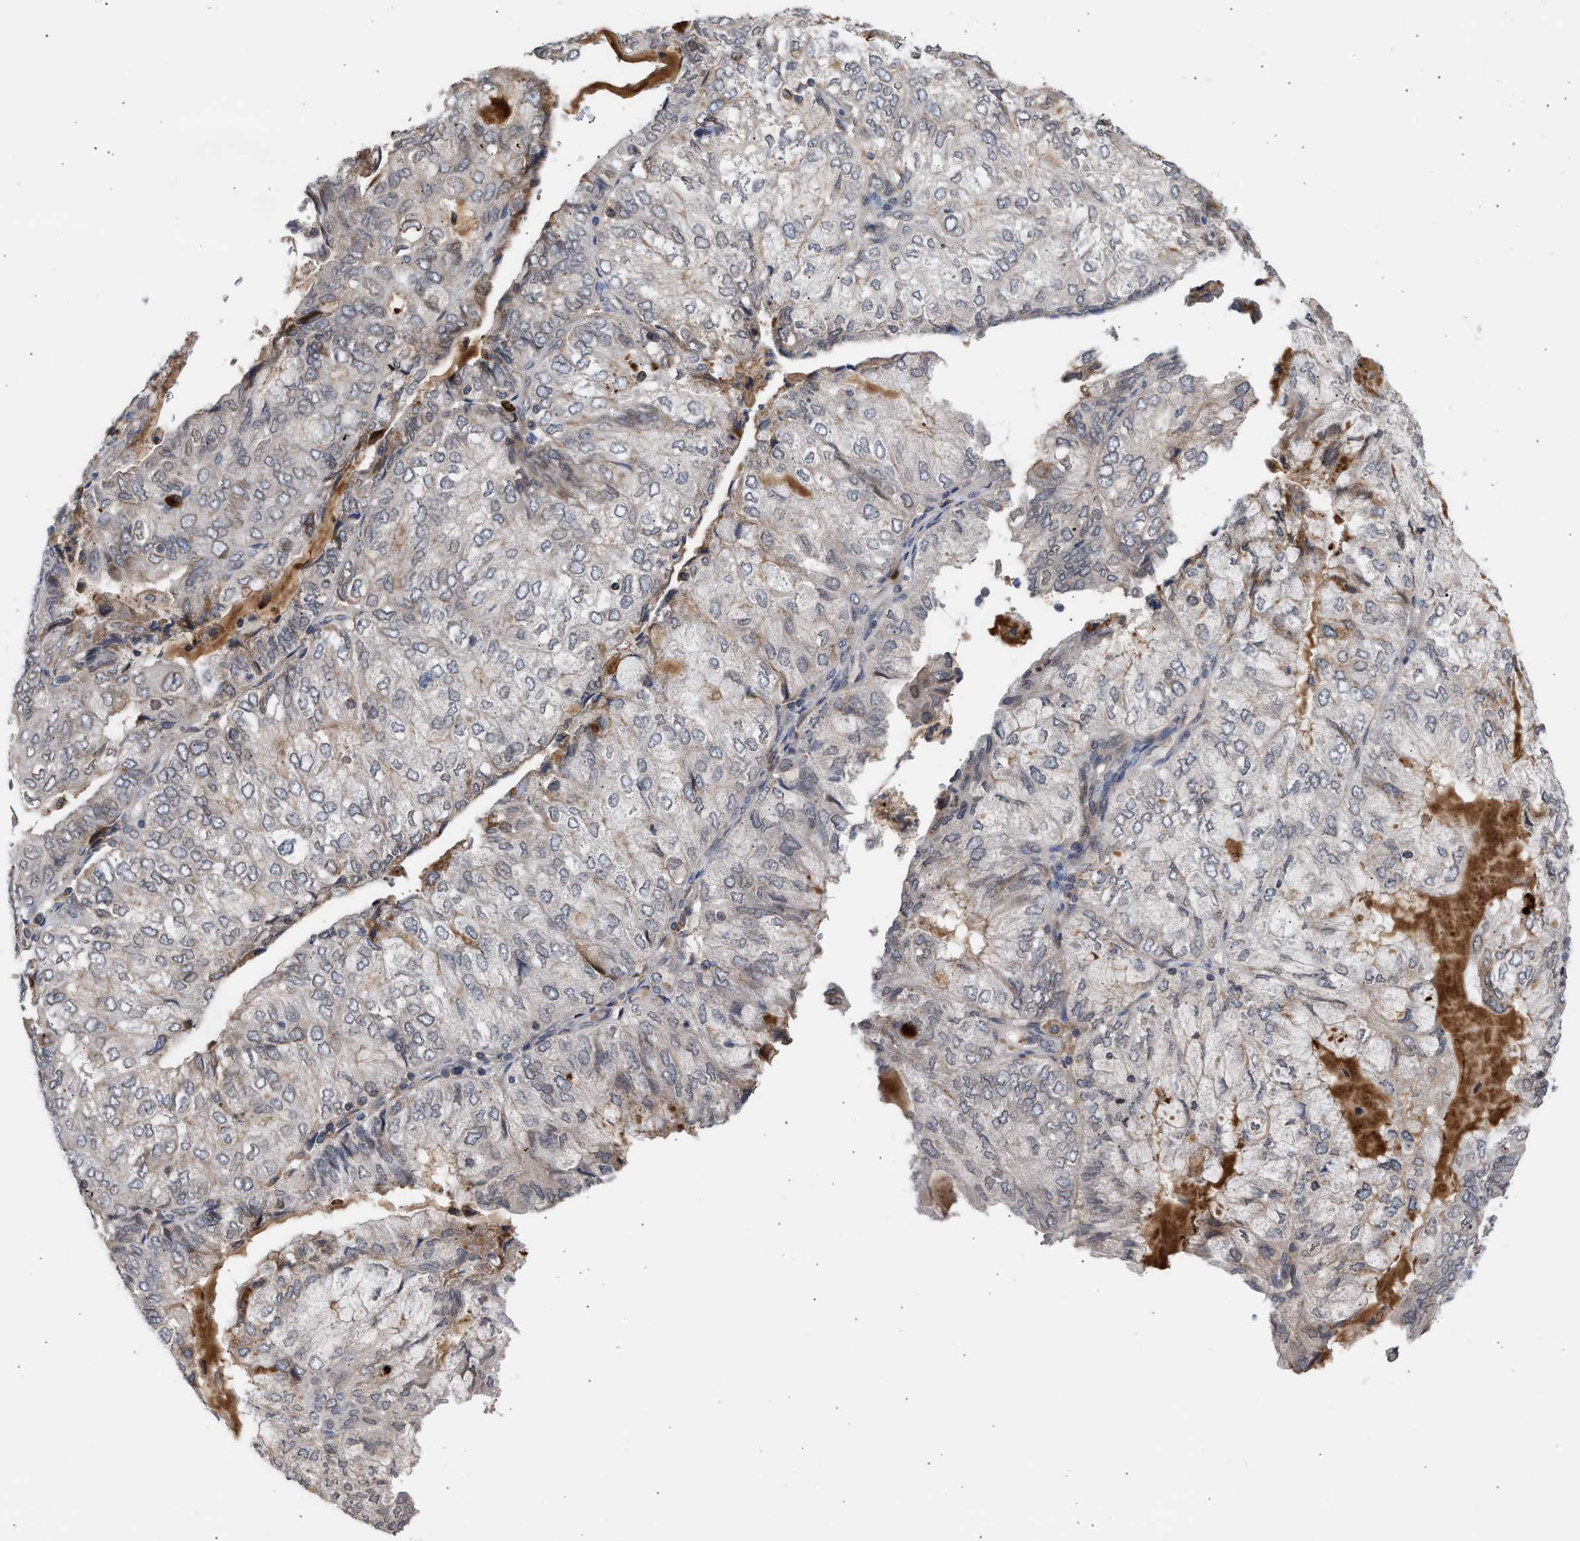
{"staining": {"intensity": "negative", "quantity": "none", "location": "none"}, "tissue": "endometrial cancer", "cell_type": "Tumor cells", "image_type": "cancer", "snomed": [{"axis": "morphology", "description": "Adenocarcinoma, NOS"}, {"axis": "topography", "description": "Endometrium"}], "caption": "Tumor cells show no significant protein staining in adenocarcinoma (endometrial).", "gene": "NUP62", "patient": {"sex": "female", "age": 81}}